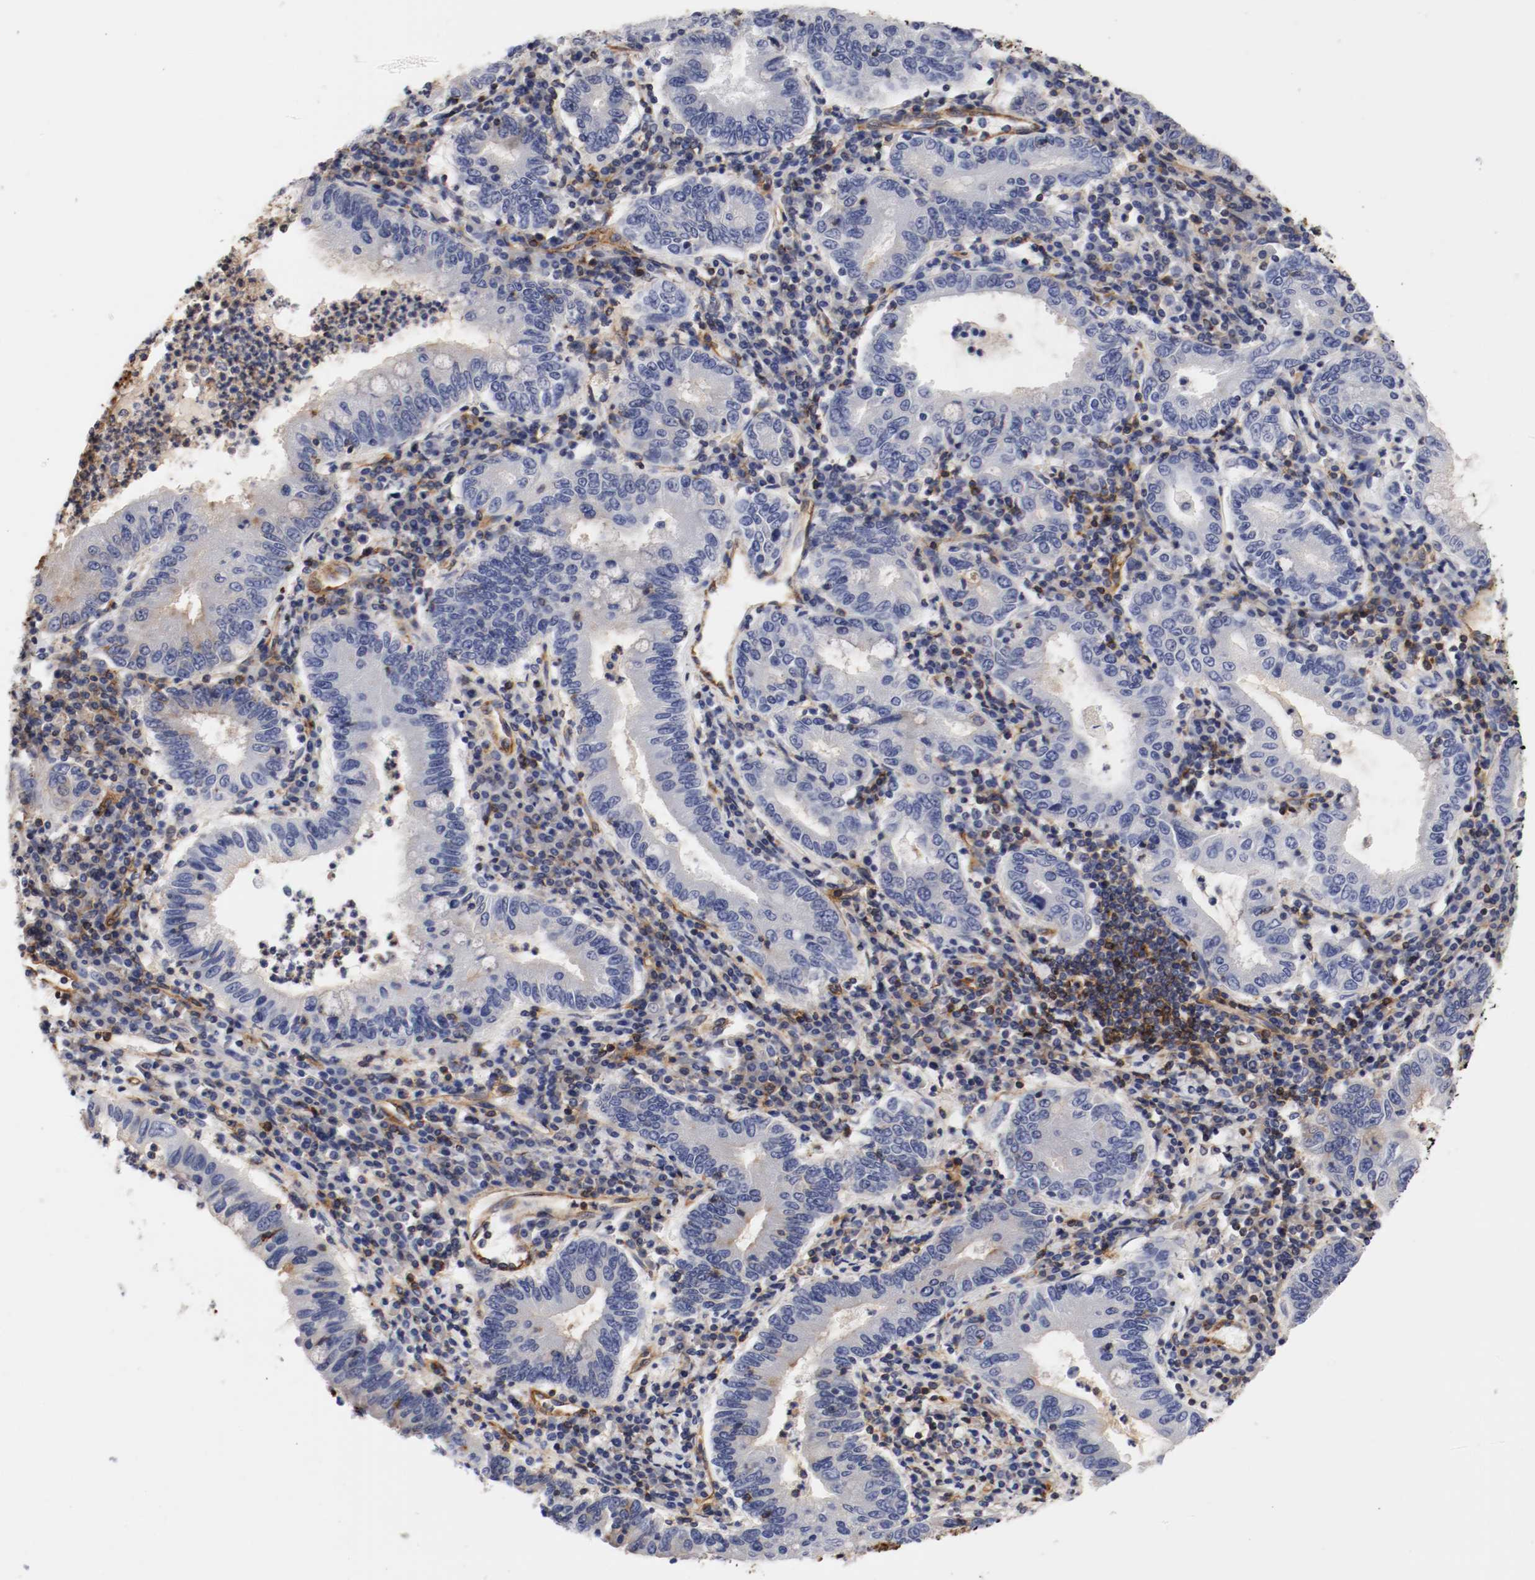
{"staining": {"intensity": "weak", "quantity": "<25%", "location": "cytoplasmic/membranous"}, "tissue": "stomach cancer", "cell_type": "Tumor cells", "image_type": "cancer", "snomed": [{"axis": "morphology", "description": "Normal tissue, NOS"}, {"axis": "morphology", "description": "Adenocarcinoma, NOS"}, {"axis": "topography", "description": "Esophagus"}, {"axis": "topography", "description": "Stomach, upper"}, {"axis": "topography", "description": "Peripheral nerve tissue"}], "caption": "This is an IHC image of human stomach cancer (adenocarcinoma). There is no positivity in tumor cells.", "gene": "IFITM1", "patient": {"sex": "male", "age": 62}}